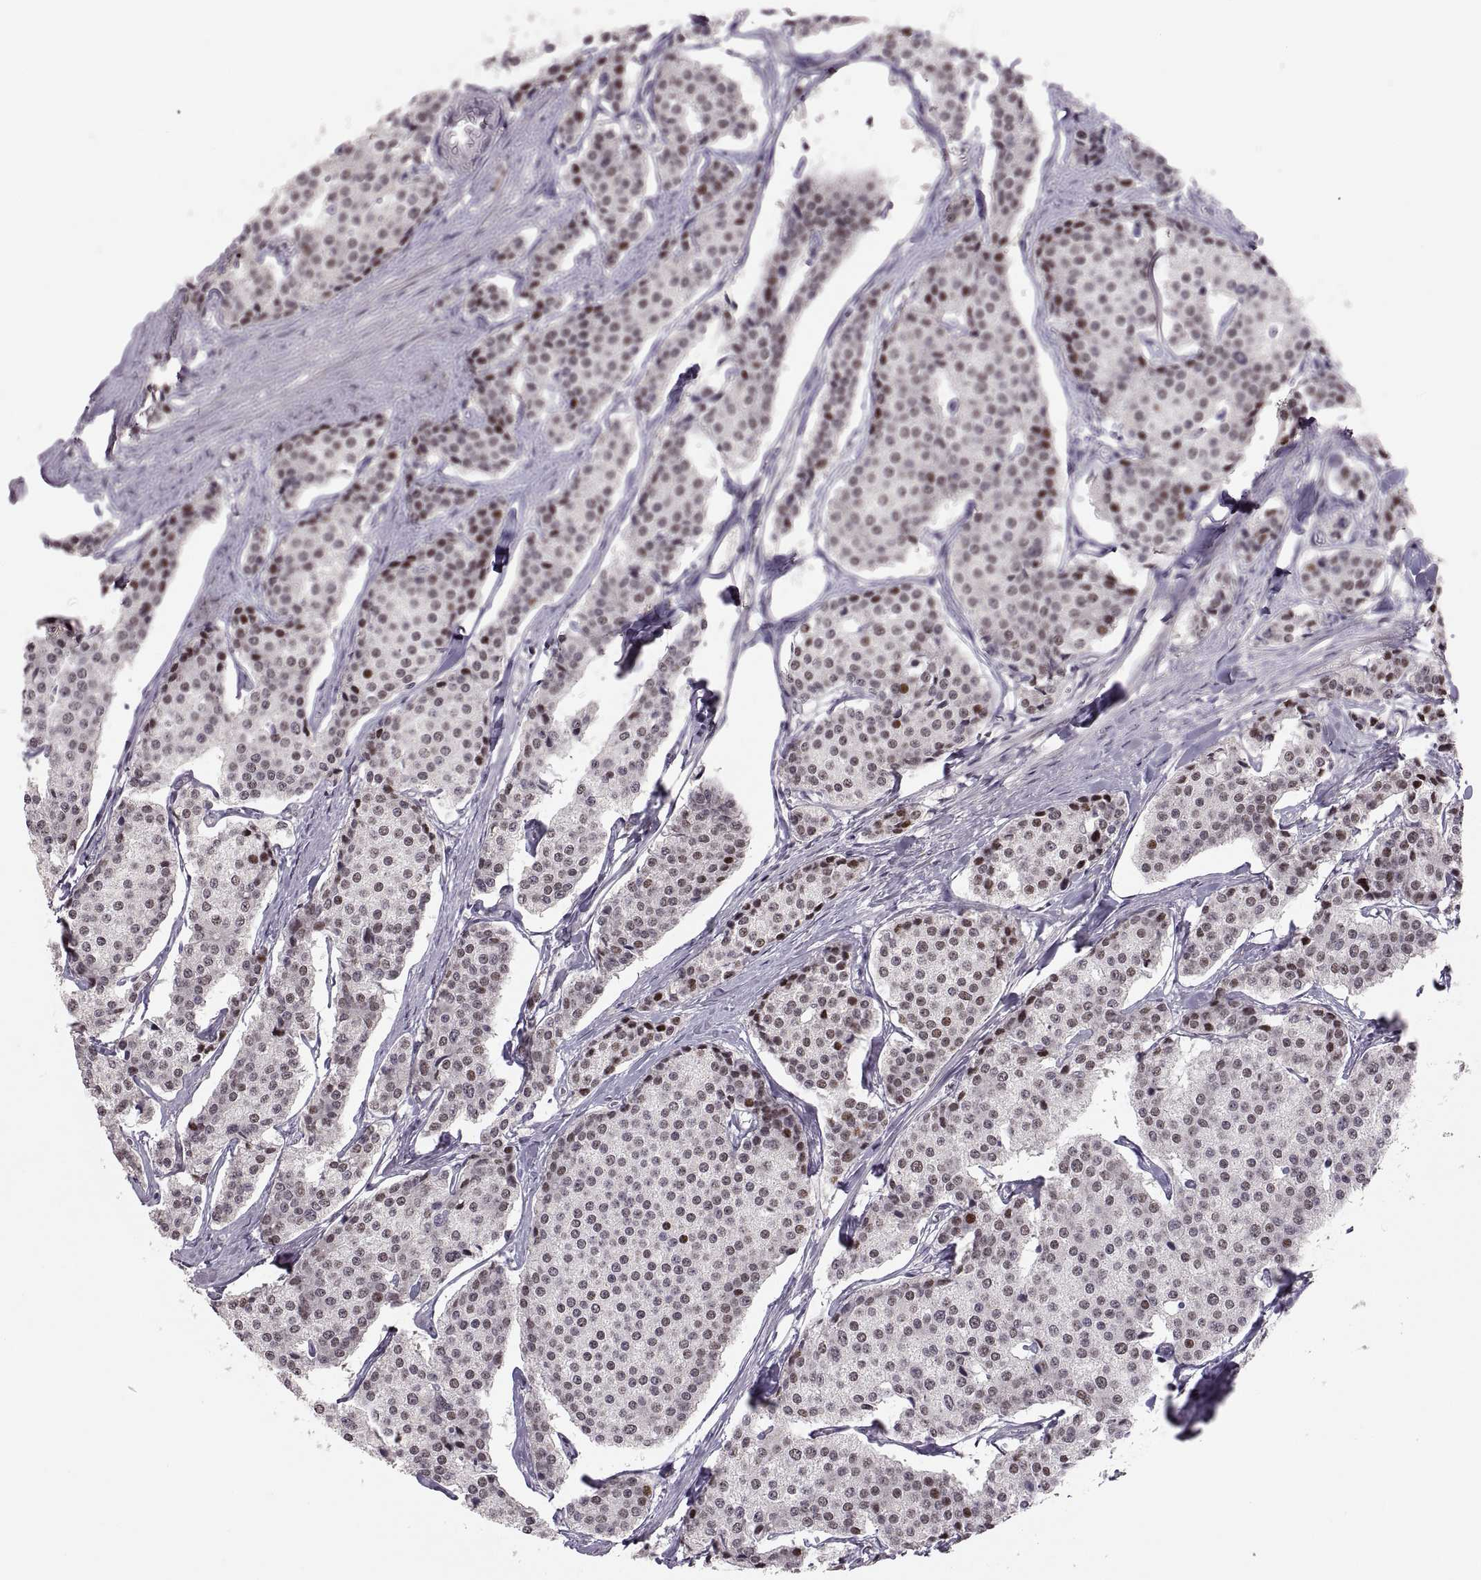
{"staining": {"intensity": "strong", "quantity": "25%-75%", "location": "nuclear"}, "tissue": "carcinoid", "cell_type": "Tumor cells", "image_type": "cancer", "snomed": [{"axis": "morphology", "description": "Carcinoid, malignant, NOS"}, {"axis": "topography", "description": "Small intestine"}], "caption": "Brown immunohistochemical staining in carcinoid reveals strong nuclear positivity in approximately 25%-75% of tumor cells.", "gene": "SNAI1", "patient": {"sex": "female", "age": 65}}